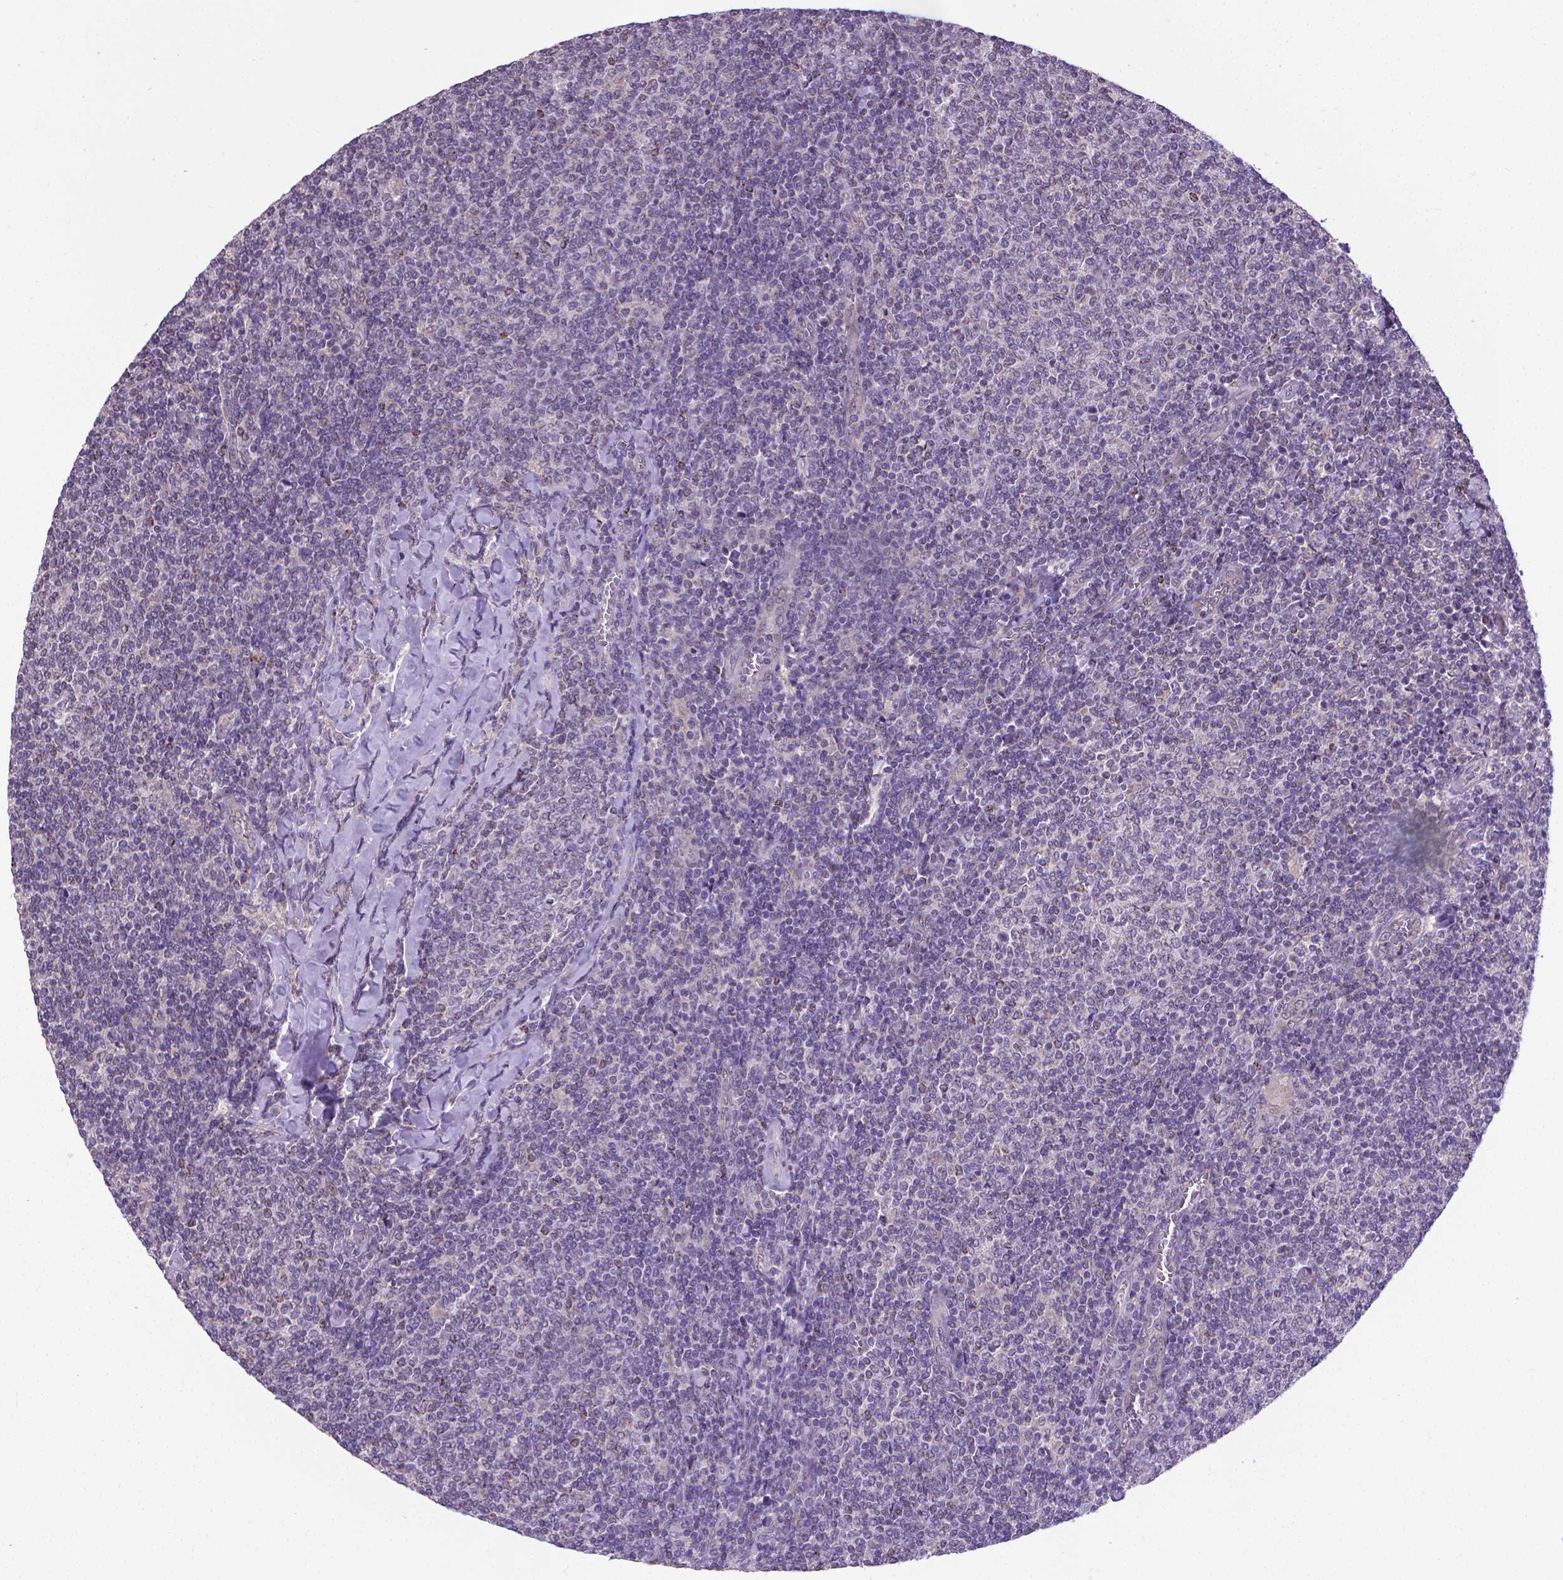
{"staining": {"intensity": "negative", "quantity": "none", "location": "none"}, "tissue": "lymphoma", "cell_type": "Tumor cells", "image_type": "cancer", "snomed": [{"axis": "morphology", "description": "Malignant lymphoma, non-Hodgkin's type, Low grade"}, {"axis": "topography", "description": "Lymph node"}], "caption": "Immunohistochemistry (IHC) of lymphoma demonstrates no staining in tumor cells. (DAB immunohistochemistry (IHC) visualized using brightfield microscopy, high magnification).", "gene": "GPR63", "patient": {"sex": "male", "age": 52}}